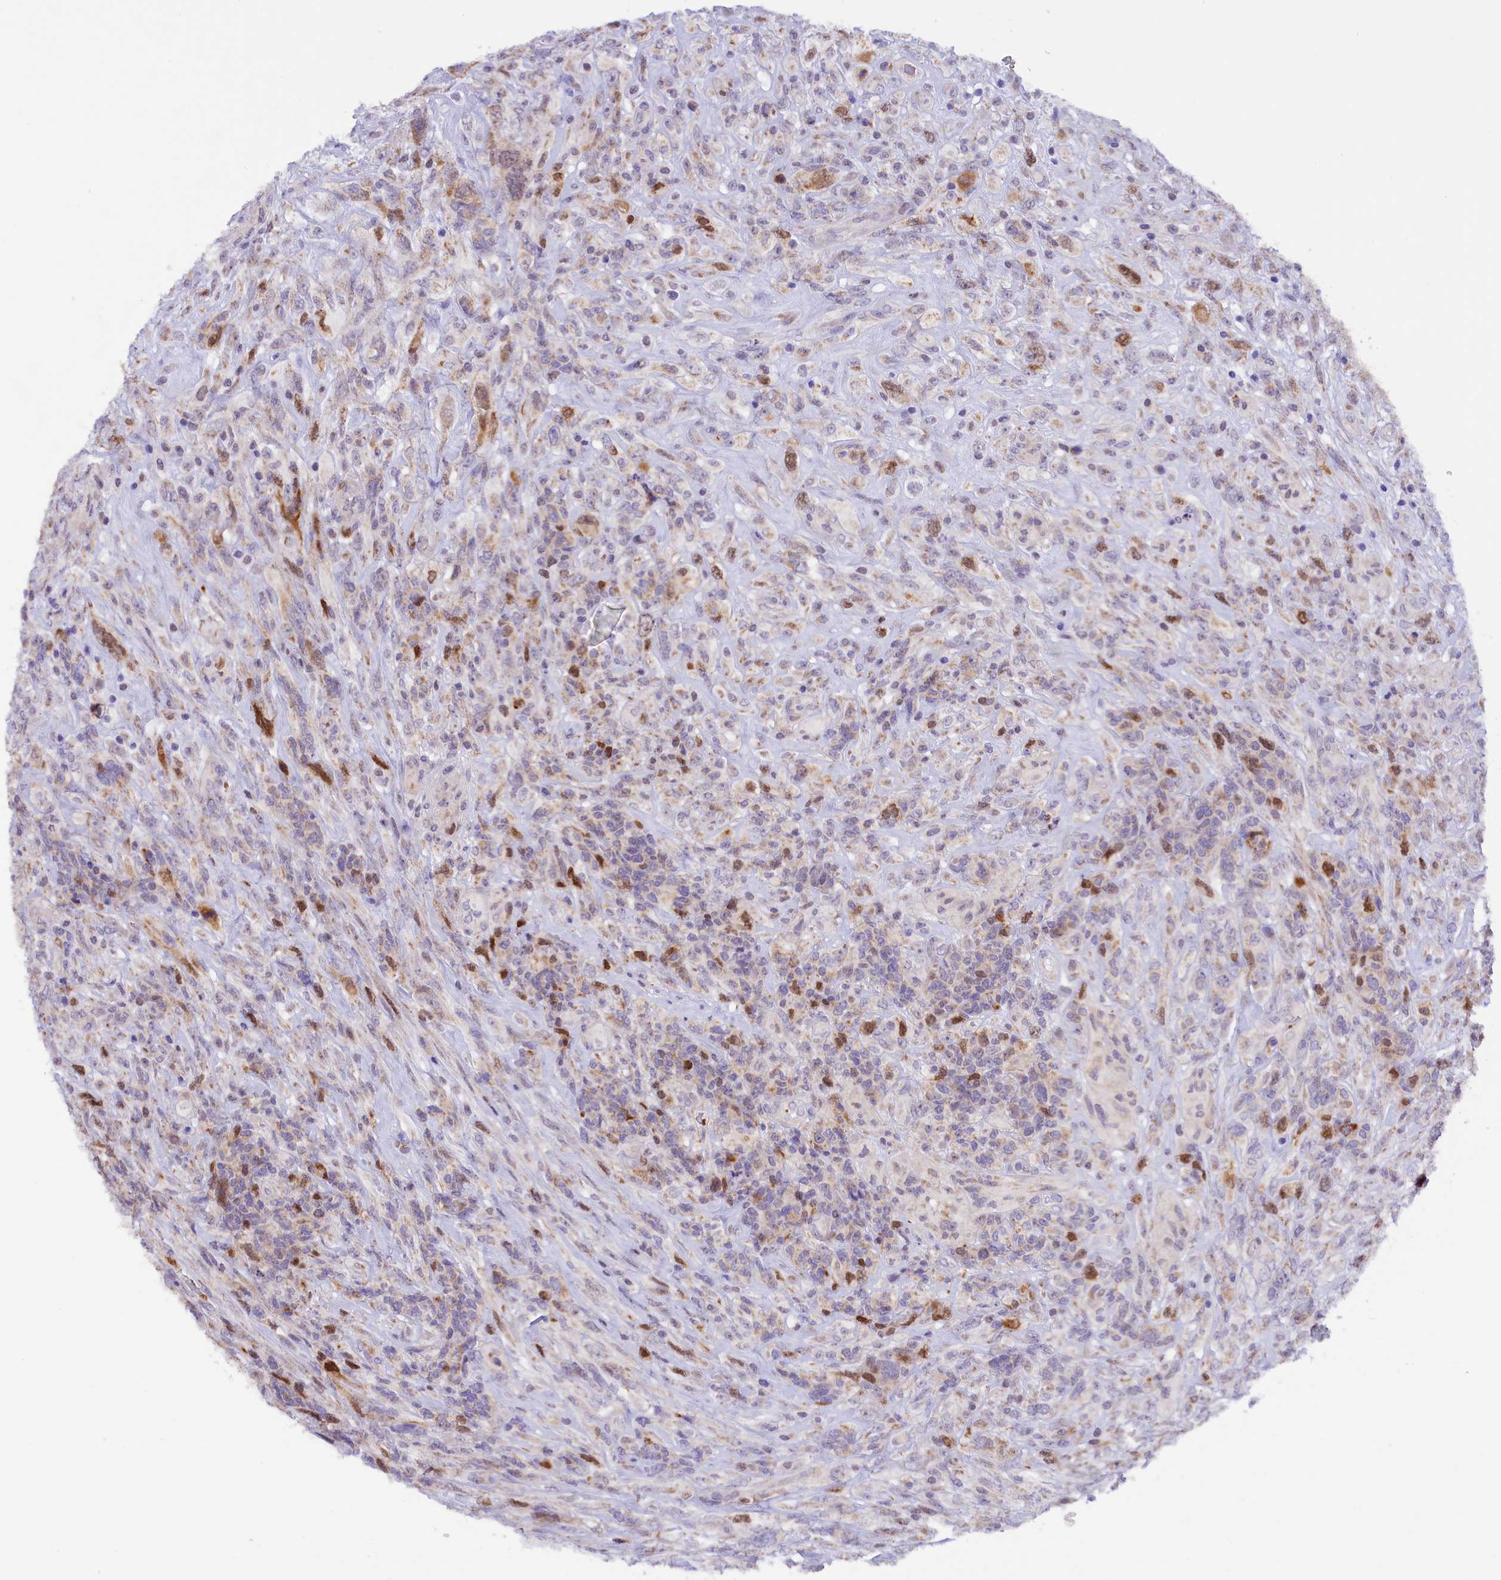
{"staining": {"intensity": "negative", "quantity": "none", "location": "none"}, "tissue": "glioma", "cell_type": "Tumor cells", "image_type": "cancer", "snomed": [{"axis": "morphology", "description": "Glioma, malignant, High grade"}, {"axis": "topography", "description": "Brain"}], "caption": "Tumor cells show no significant staining in glioma.", "gene": "PKIA", "patient": {"sex": "male", "age": 61}}